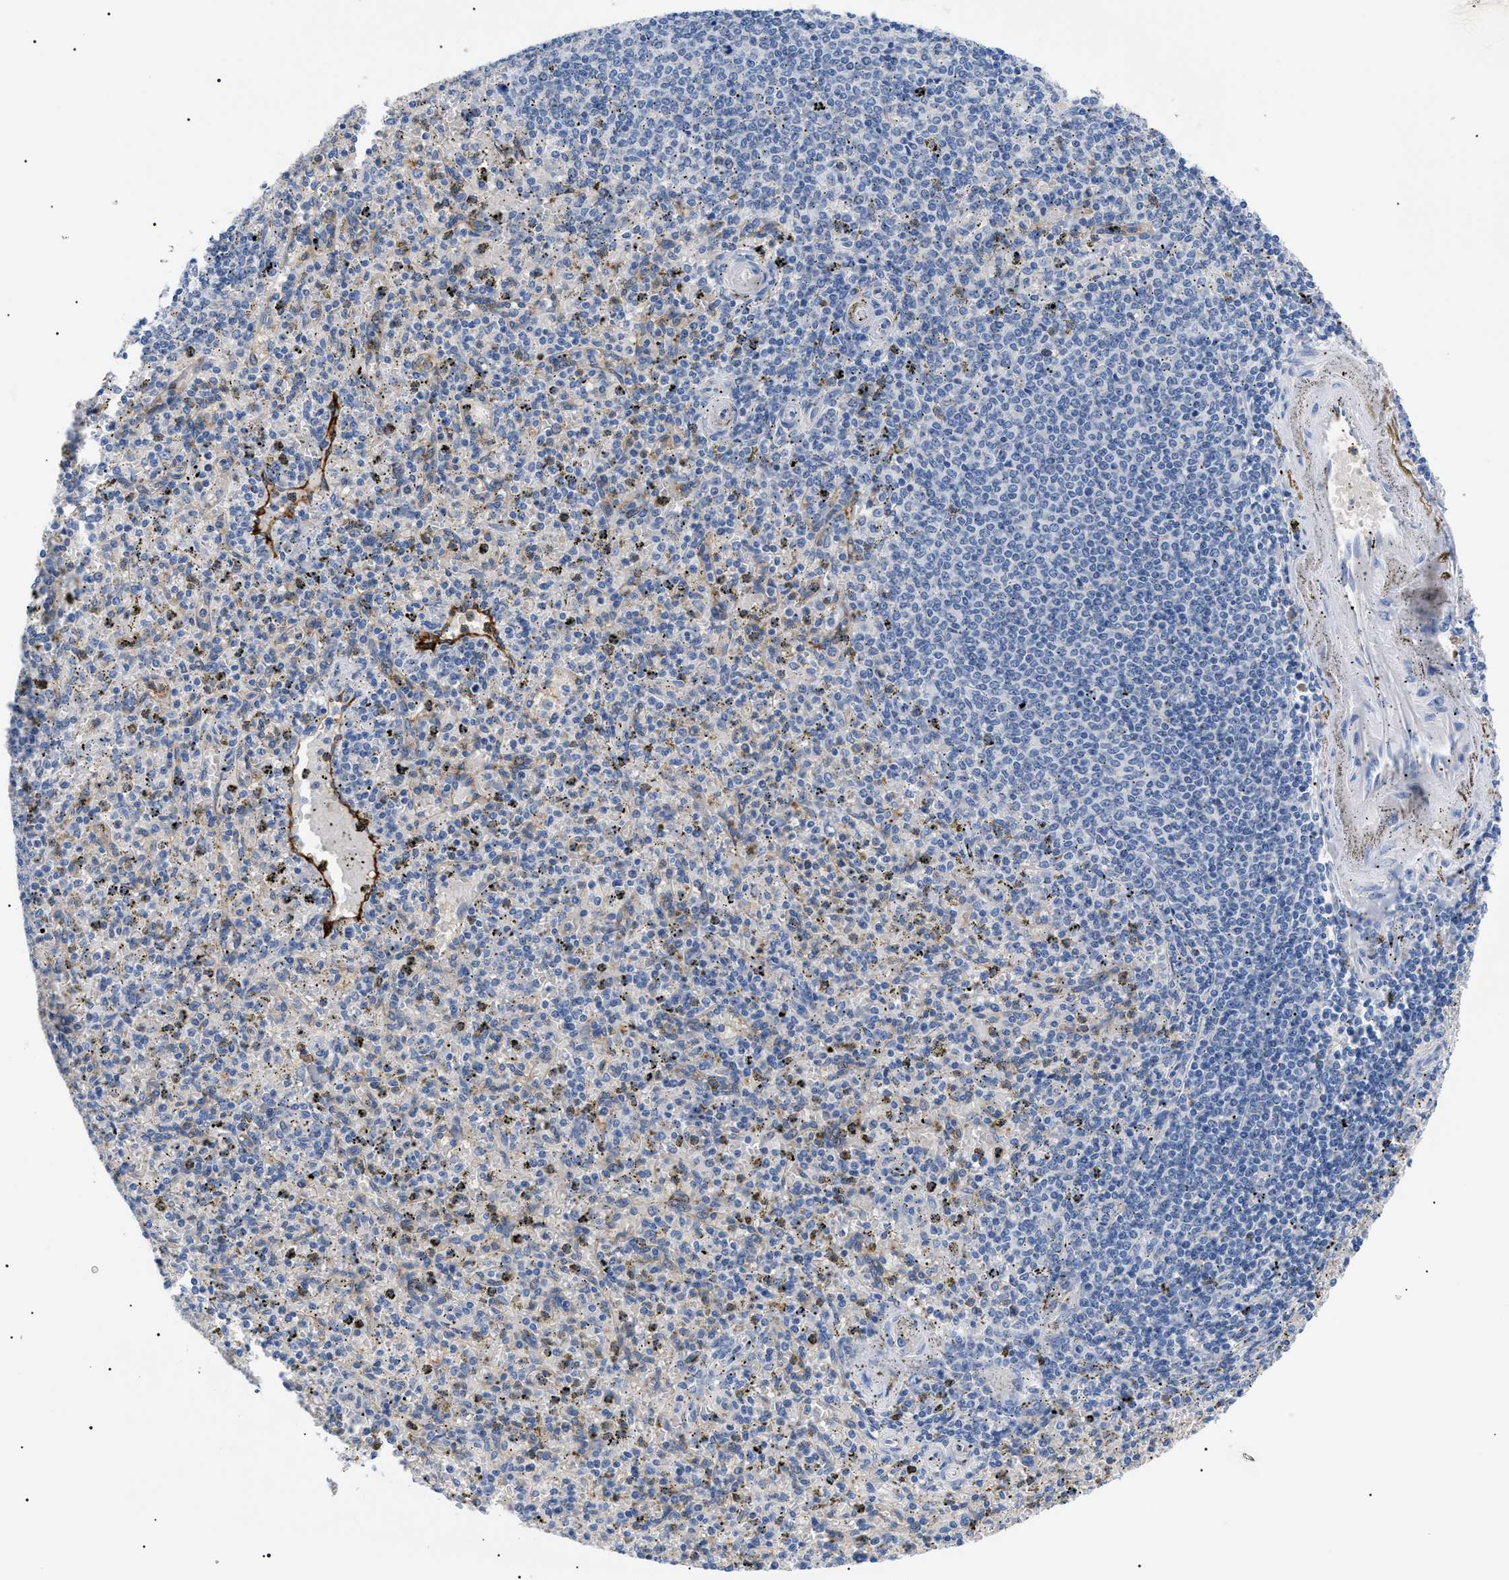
{"staining": {"intensity": "negative", "quantity": "none", "location": "none"}, "tissue": "spleen", "cell_type": "Cells in red pulp", "image_type": "normal", "snomed": [{"axis": "morphology", "description": "Normal tissue, NOS"}, {"axis": "topography", "description": "Spleen"}], "caption": "Spleen stained for a protein using immunohistochemistry demonstrates no expression cells in red pulp.", "gene": "ACKR1", "patient": {"sex": "male", "age": 72}}